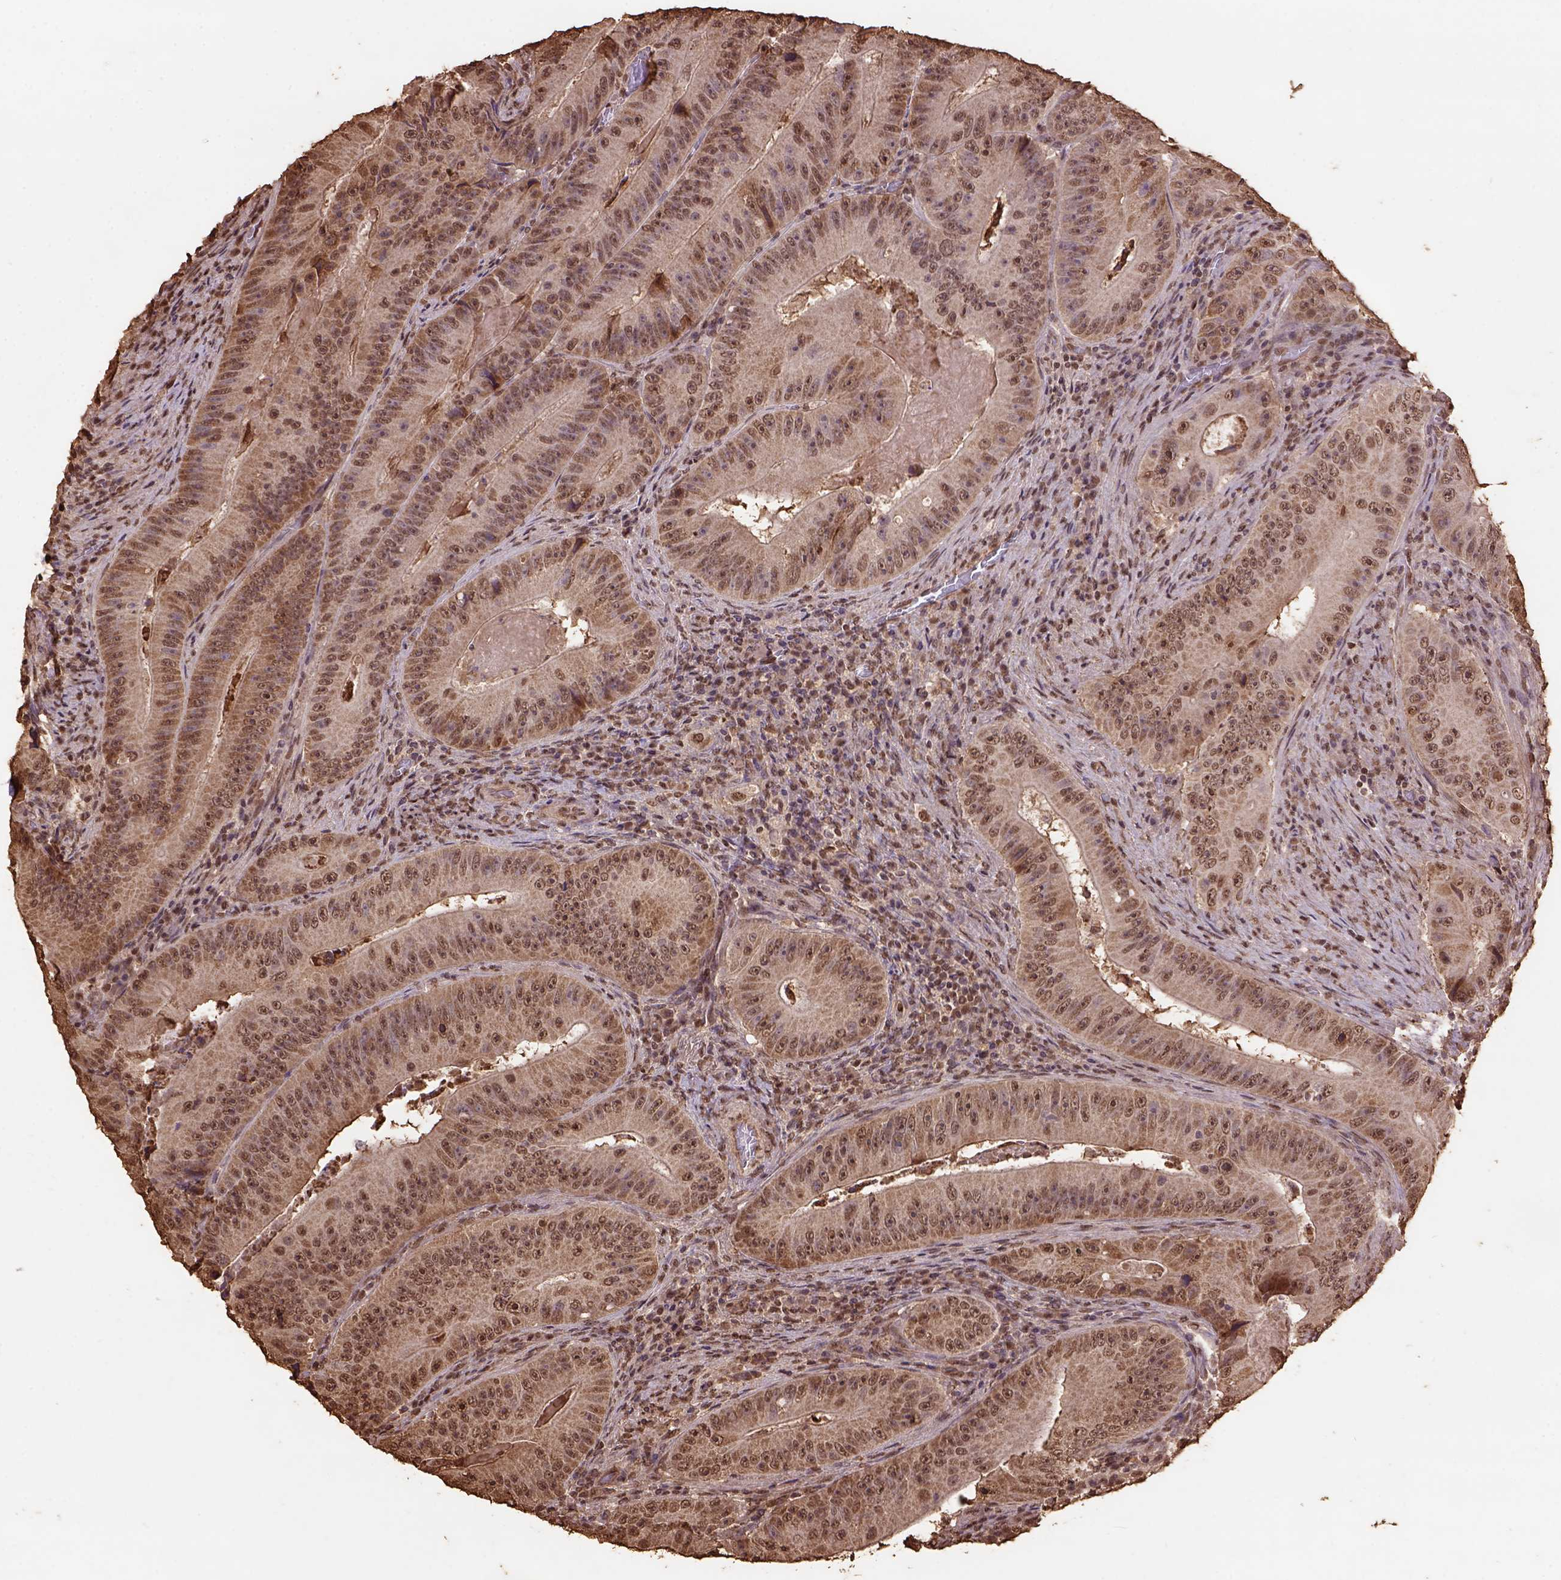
{"staining": {"intensity": "moderate", "quantity": ">75%", "location": "nuclear"}, "tissue": "colorectal cancer", "cell_type": "Tumor cells", "image_type": "cancer", "snomed": [{"axis": "morphology", "description": "Adenocarcinoma, NOS"}, {"axis": "topography", "description": "Colon"}], "caption": "A brown stain highlights moderate nuclear expression of a protein in human adenocarcinoma (colorectal) tumor cells.", "gene": "CSTF2T", "patient": {"sex": "female", "age": 86}}